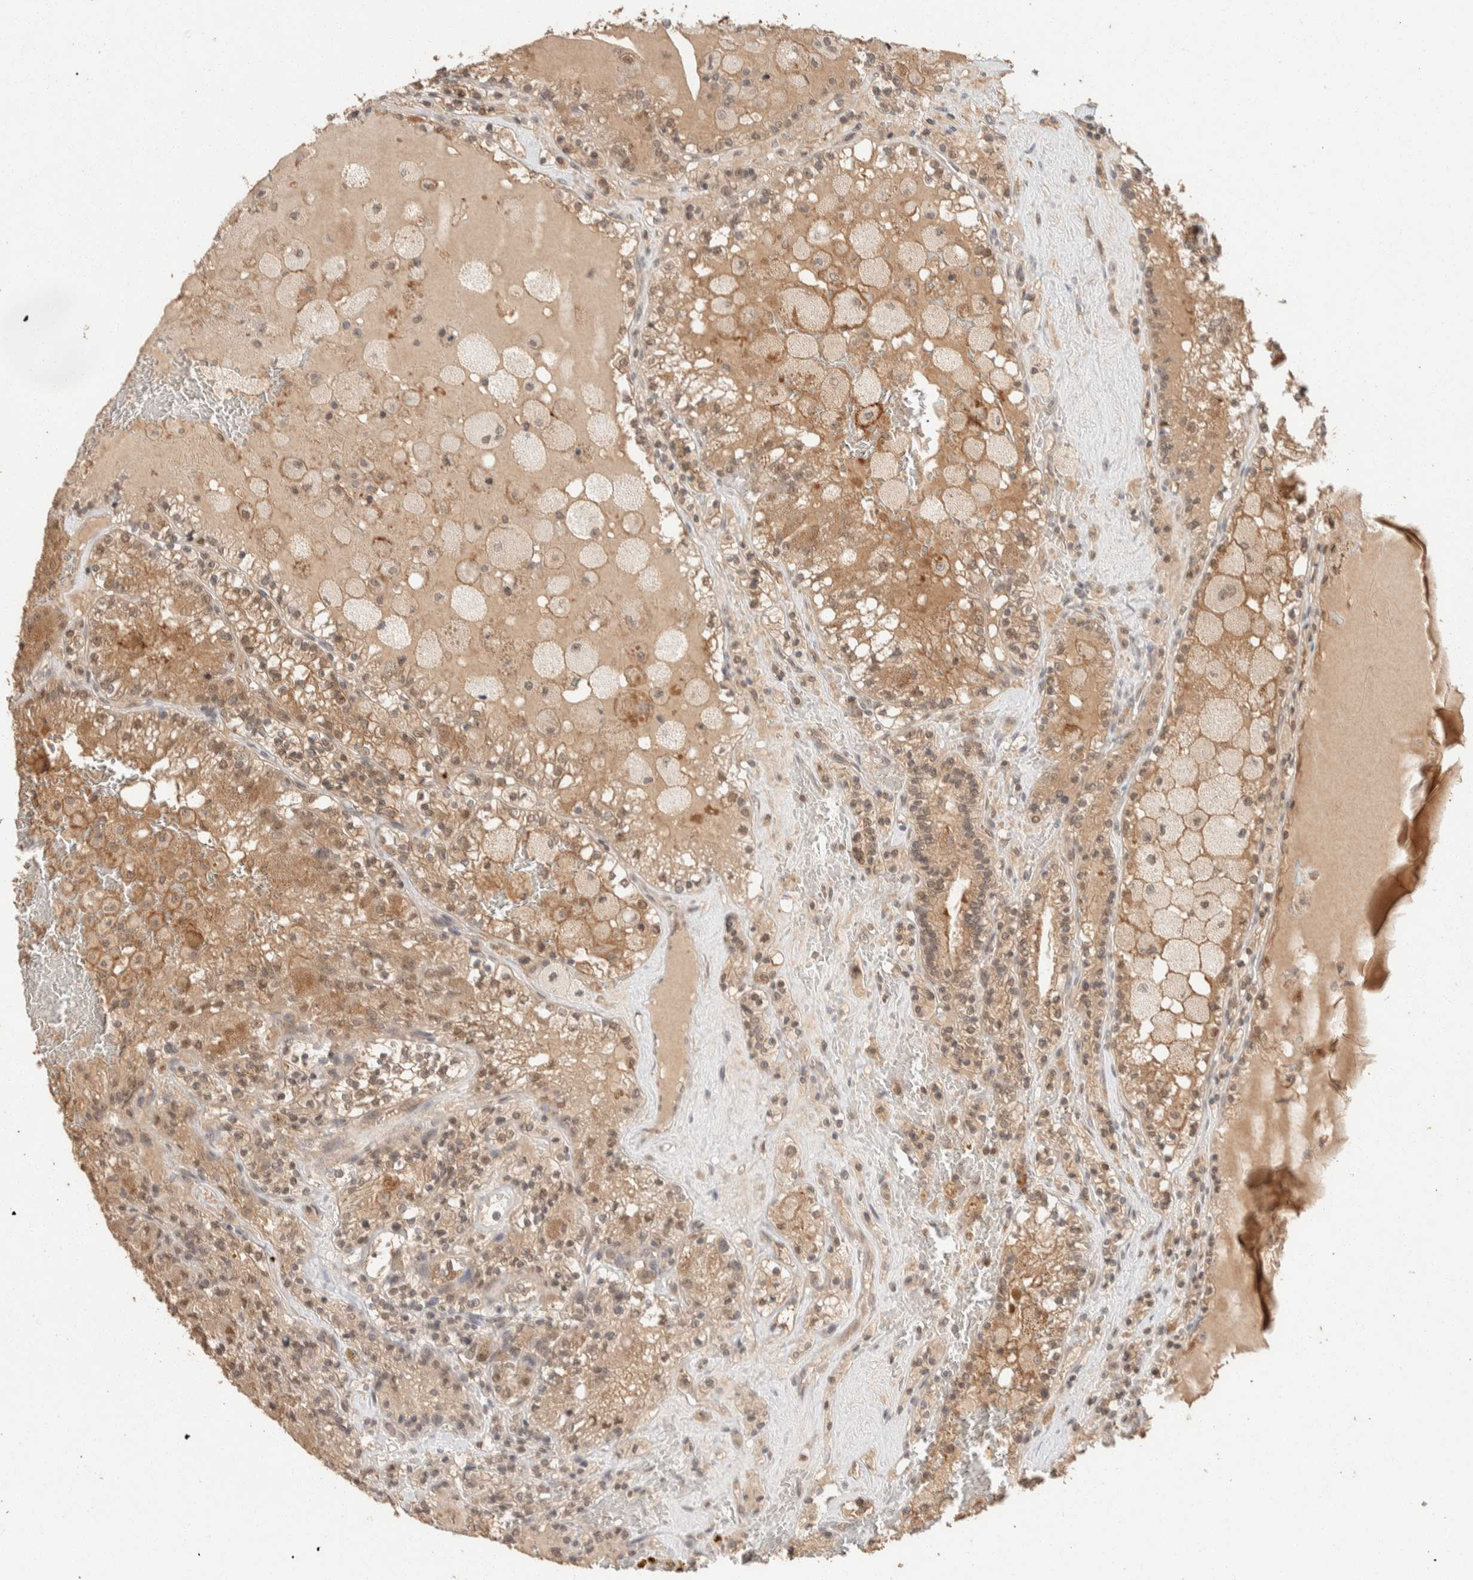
{"staining": {"intensity": "moderate", "quantity": ">75%", "location": "cytoplasmic/membranous,nuclear"}, "tissue": "renal cancer", "cell_type": "Tumor cells", "image_type": "cancer", "snomed": [{"axis": "morphology", "description": "Adenocarcinoma, NOS"}, {"axis": "topography", "description": "Kidney"}], "caption": "Protein staining exhibits moderate cytoplasmic/membranous and nuclear staining in approximately >75% of tumor cells in adenocarcinoma (renal).", "gene": "ZNF567", "patient": {"sex": "female", "age": 56}}